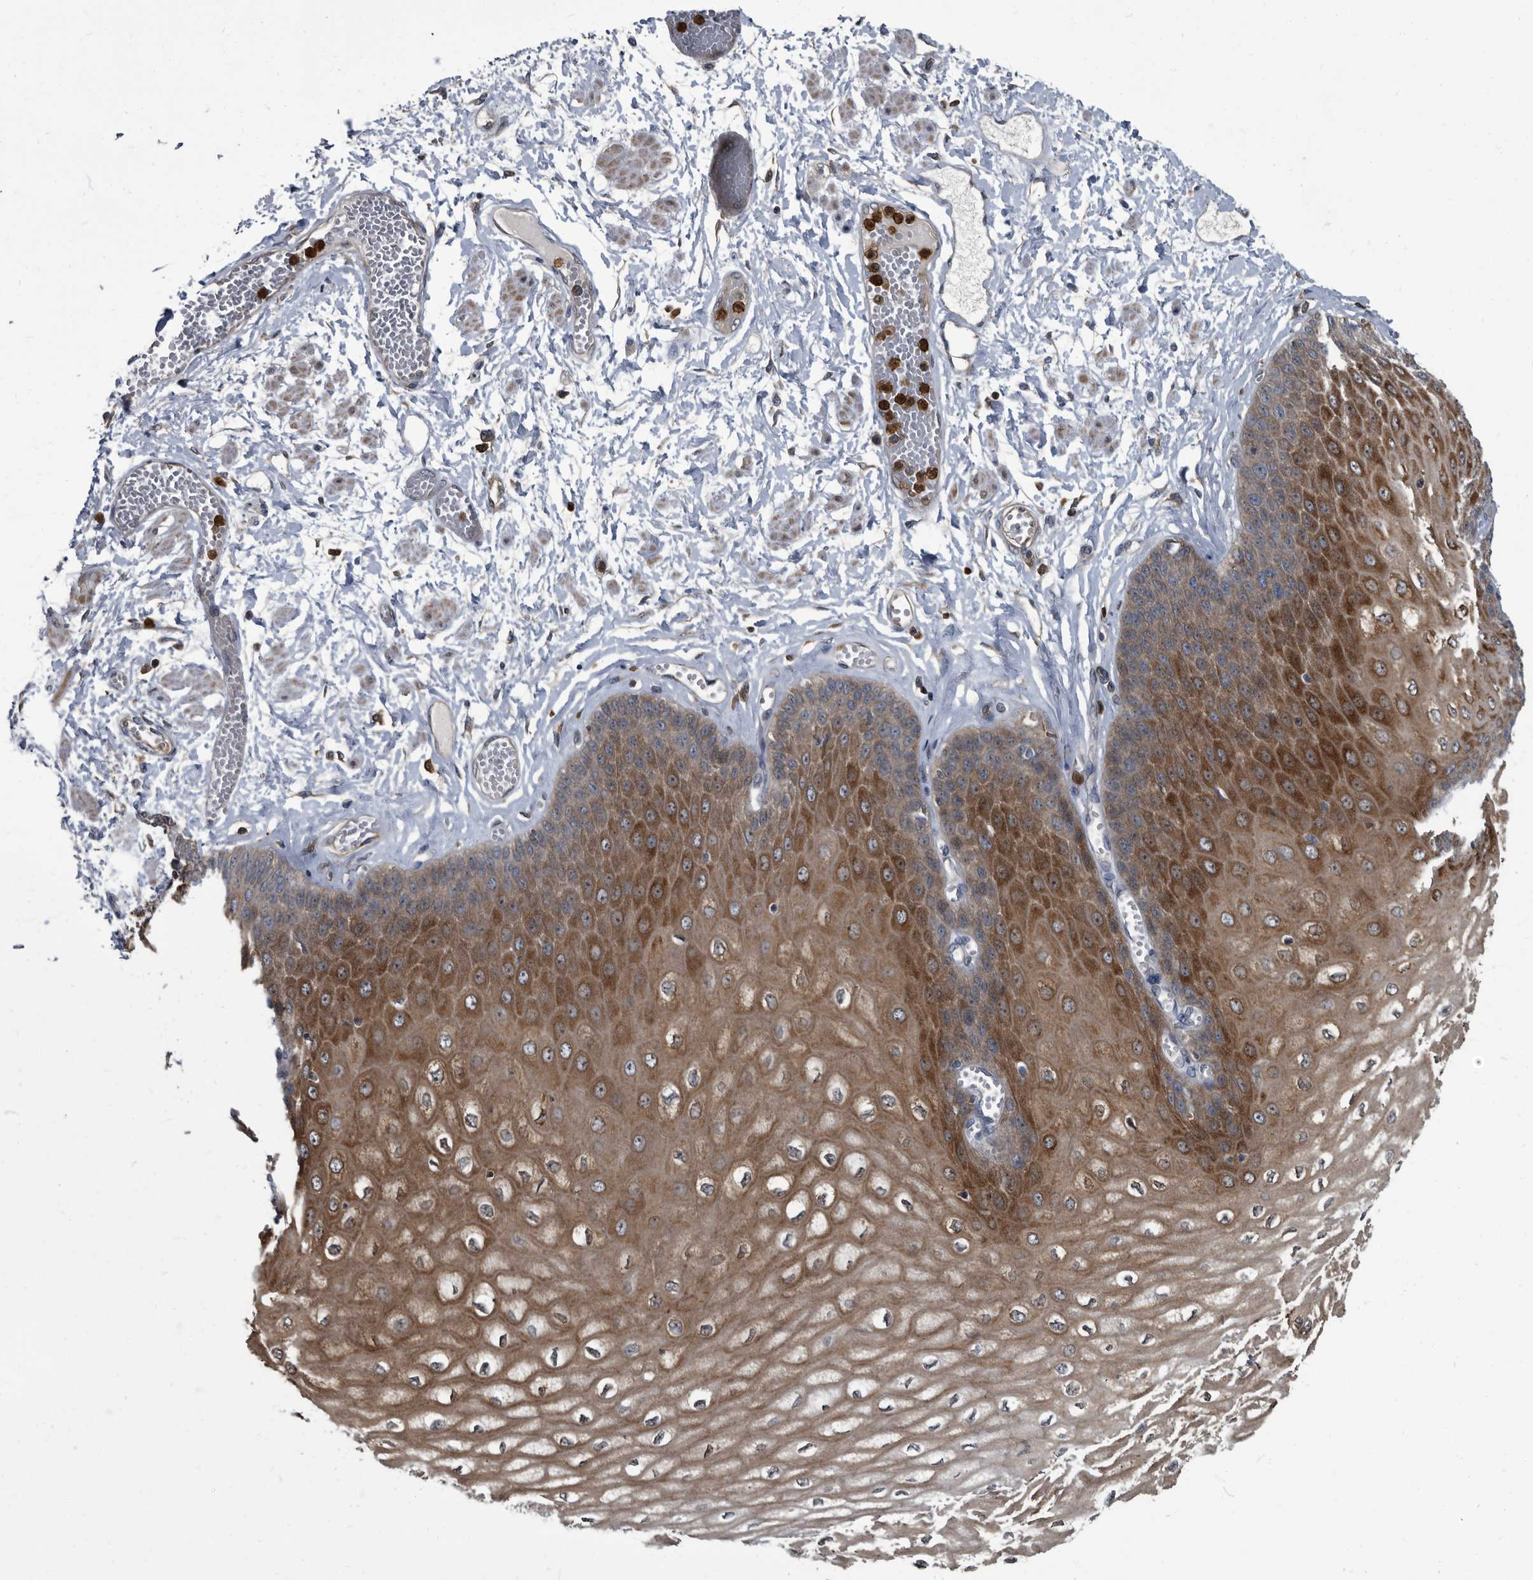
{"staining": {"intensity": "strong", "quantity": ">75%", "location": "cytoplasmic/membranous"}, "tissue": "esophagus", "cell_type": "Squamous epithelial cells", "image_type": "normal", "snomed": [{"axis": "morphology", "description": "Normal tissue, NOS"}, {"axis": "topography", "description": "Esophagus"}], "caption": "Immunohistochemical staining of unremarkable esophagus demonstrates high levels of strong cytoplasmic/membranous staining in about >75% of squamous epithelial cells.", "gene": "CDV3", "patient": {"sex": "male", "age": 60}}